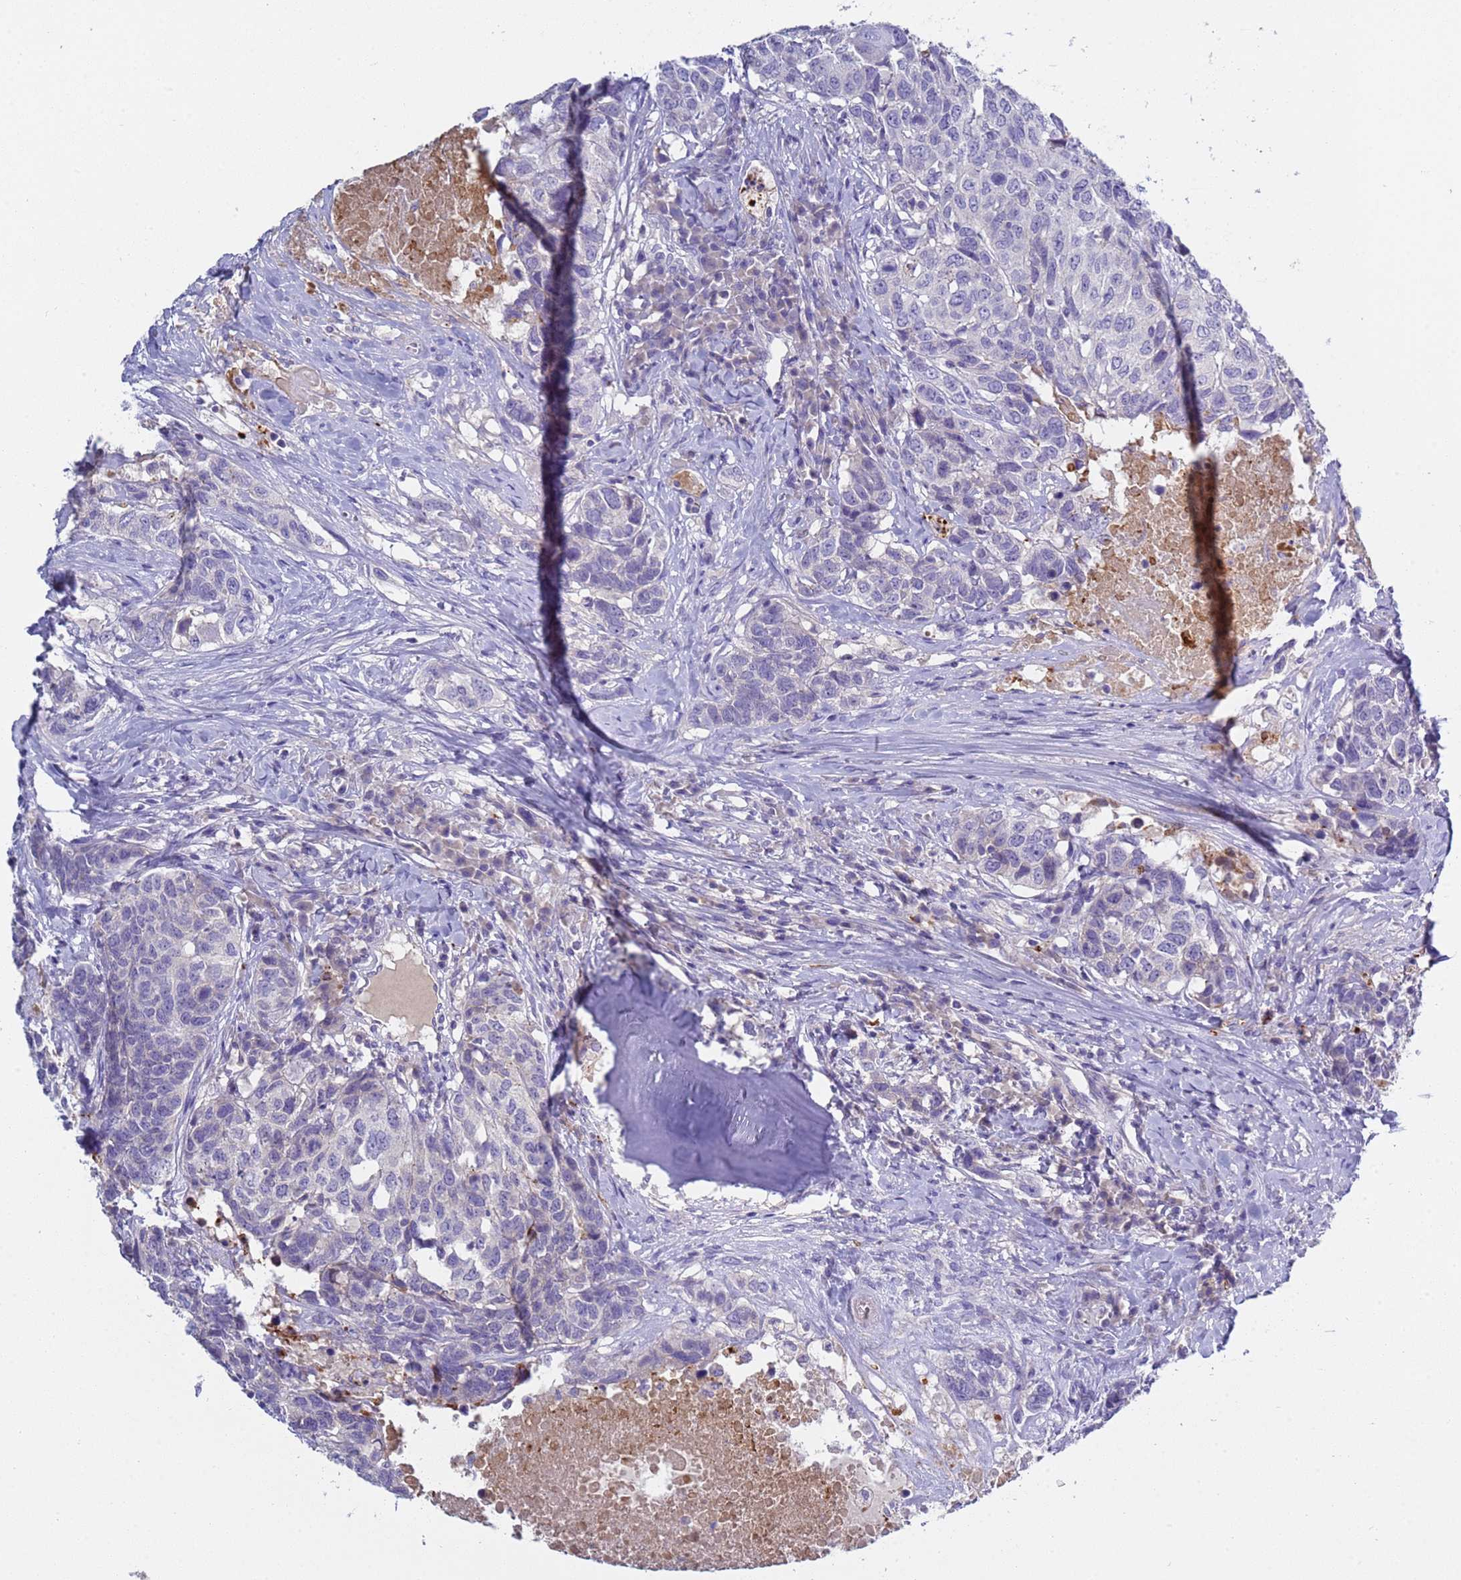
{"staining": {"intensity": "negative", "quantity": "none", "location": "none"}, "tissue": "head and neck cancer", "cell_type": "Tumor cells", "image_type": "cancer", "snomed": [{"axis": "morphology", "description": "Squamous cell carcinoma, NOS"}, {"axis": "topography", "description": "Head-Neck"}], "caption": "The photomicrograph reveals no significant expression in tumor cells of squamous cell carcinoma (head and neck). Brightfield microscopy of IHC stained with DAB (3,3'-diaminobenzidine) (brown) and hematoxylin (blue), captured at high magnification.", "gene": "C4orf46", "patient": {"sex": "male", "age": 66}}